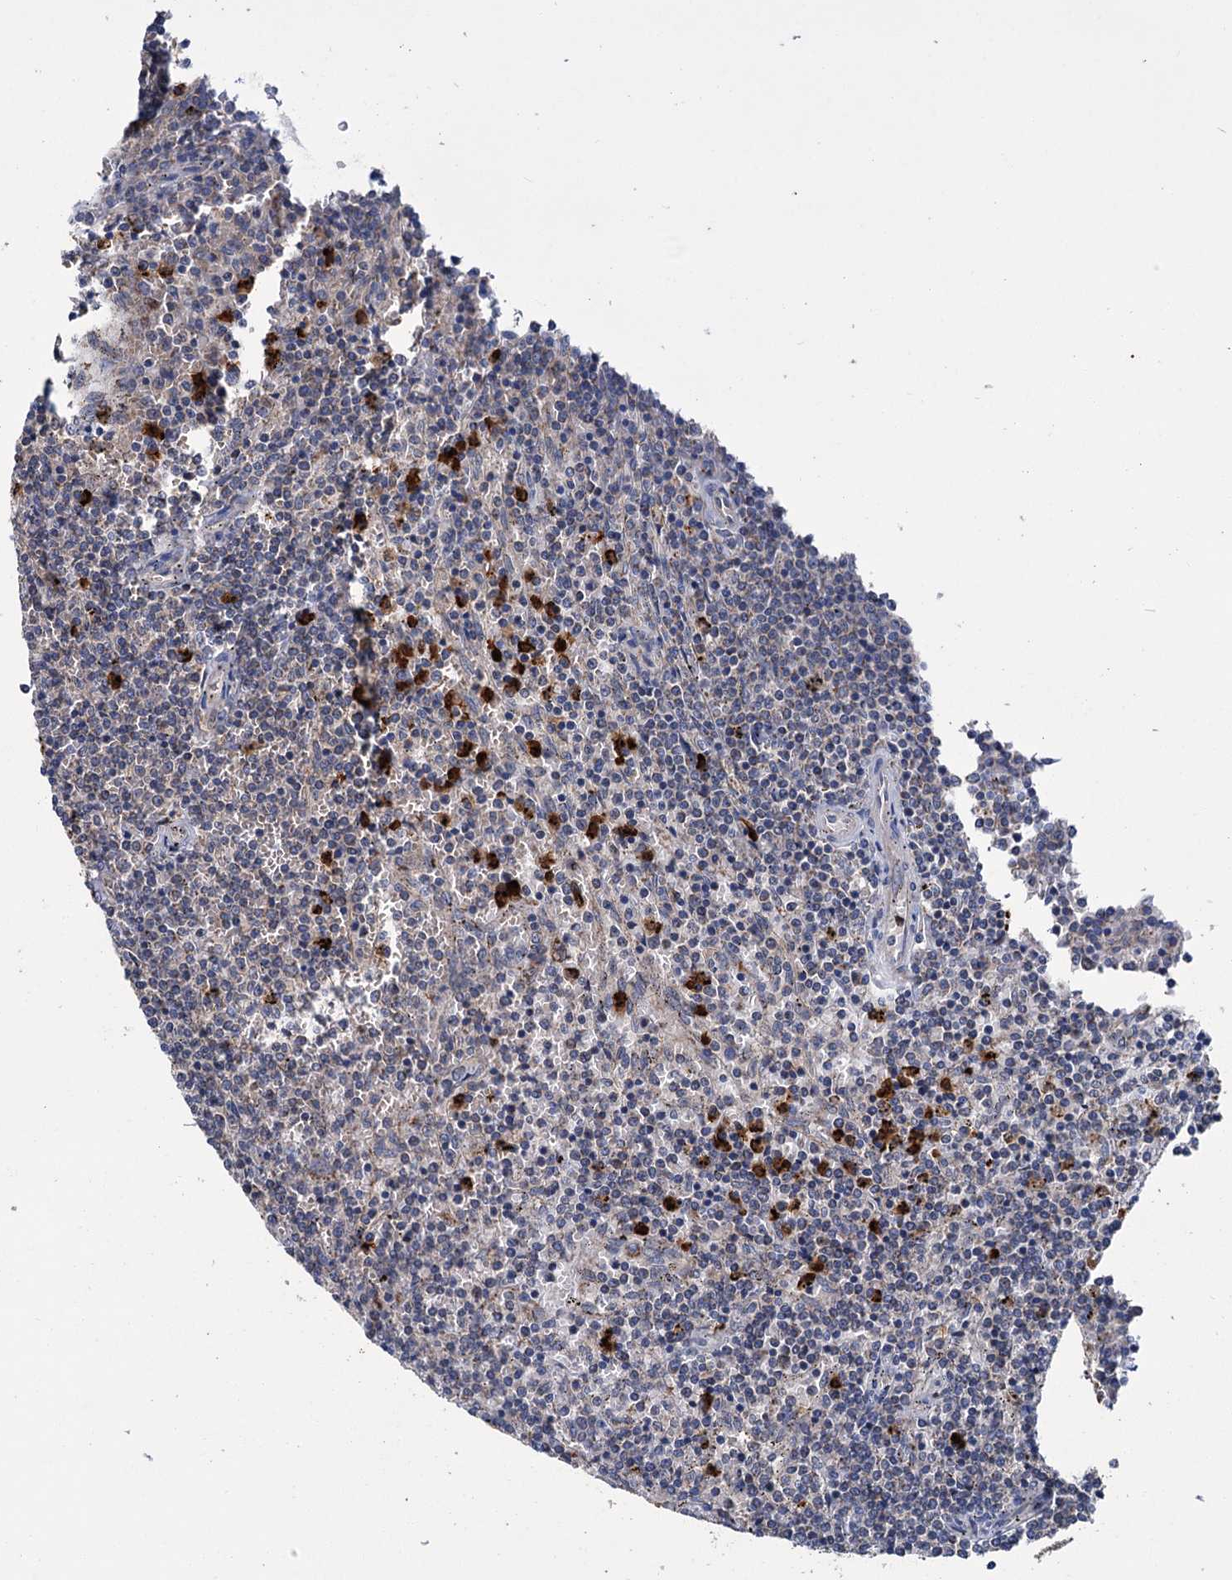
{"staining": {"intensity": "negative", "quantity": "none", "location": "none"}, "tissue": "lymphoma", "cell_type": "Tumor cells", "image_type": "cancer", "snomed": [{"axis": "morphology", "description": "Malignant lymphoma, non-Hodgkin's type, Low grade"}, {"axis": "topography", "description": "Spleen"}], "caption": "A micrograph of human lymphoma is negative for staining in tumor cells.", "gene": "DYNC2H1", "patient": {"sex": "female", "age": 50}}